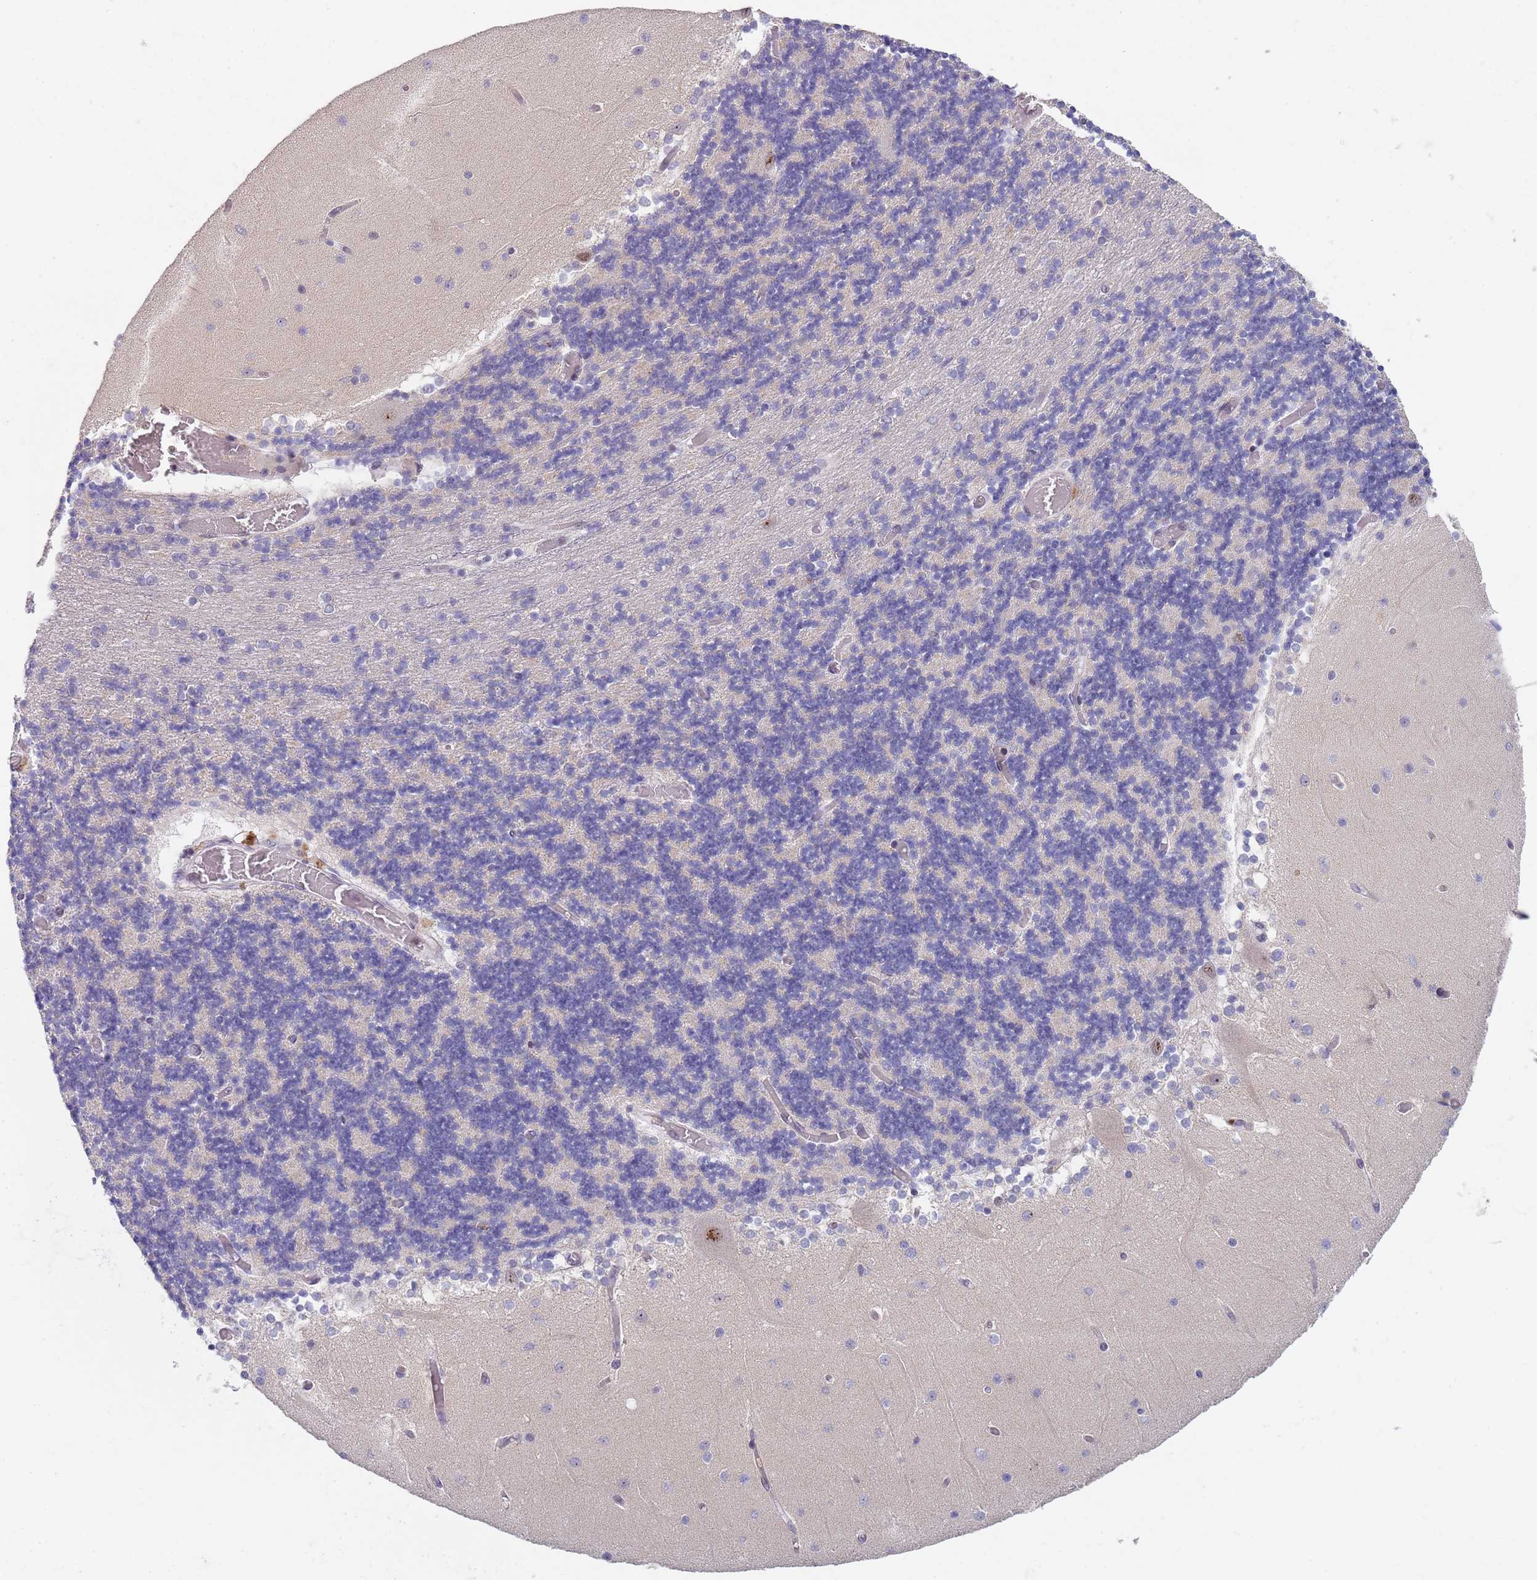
{"staining": {"intensity": "negative", "quantity": "none", "location": "none"}, "tissue": "cerebellum", "cell_type": "Cells in granular layer", "image_type": "normal", "snomed": [{"axis": "morphology", "description": "Normal tissue, NOS"}, {"axis": "topography", "description": "Cerebellum"}], "caption": "Immunohistochemistry (IHC) of unremarkable cerebellum shows no expression in cells in granular layer.", "gene": "PLCL2", "patient": {"sex": "female", "age": 28}}